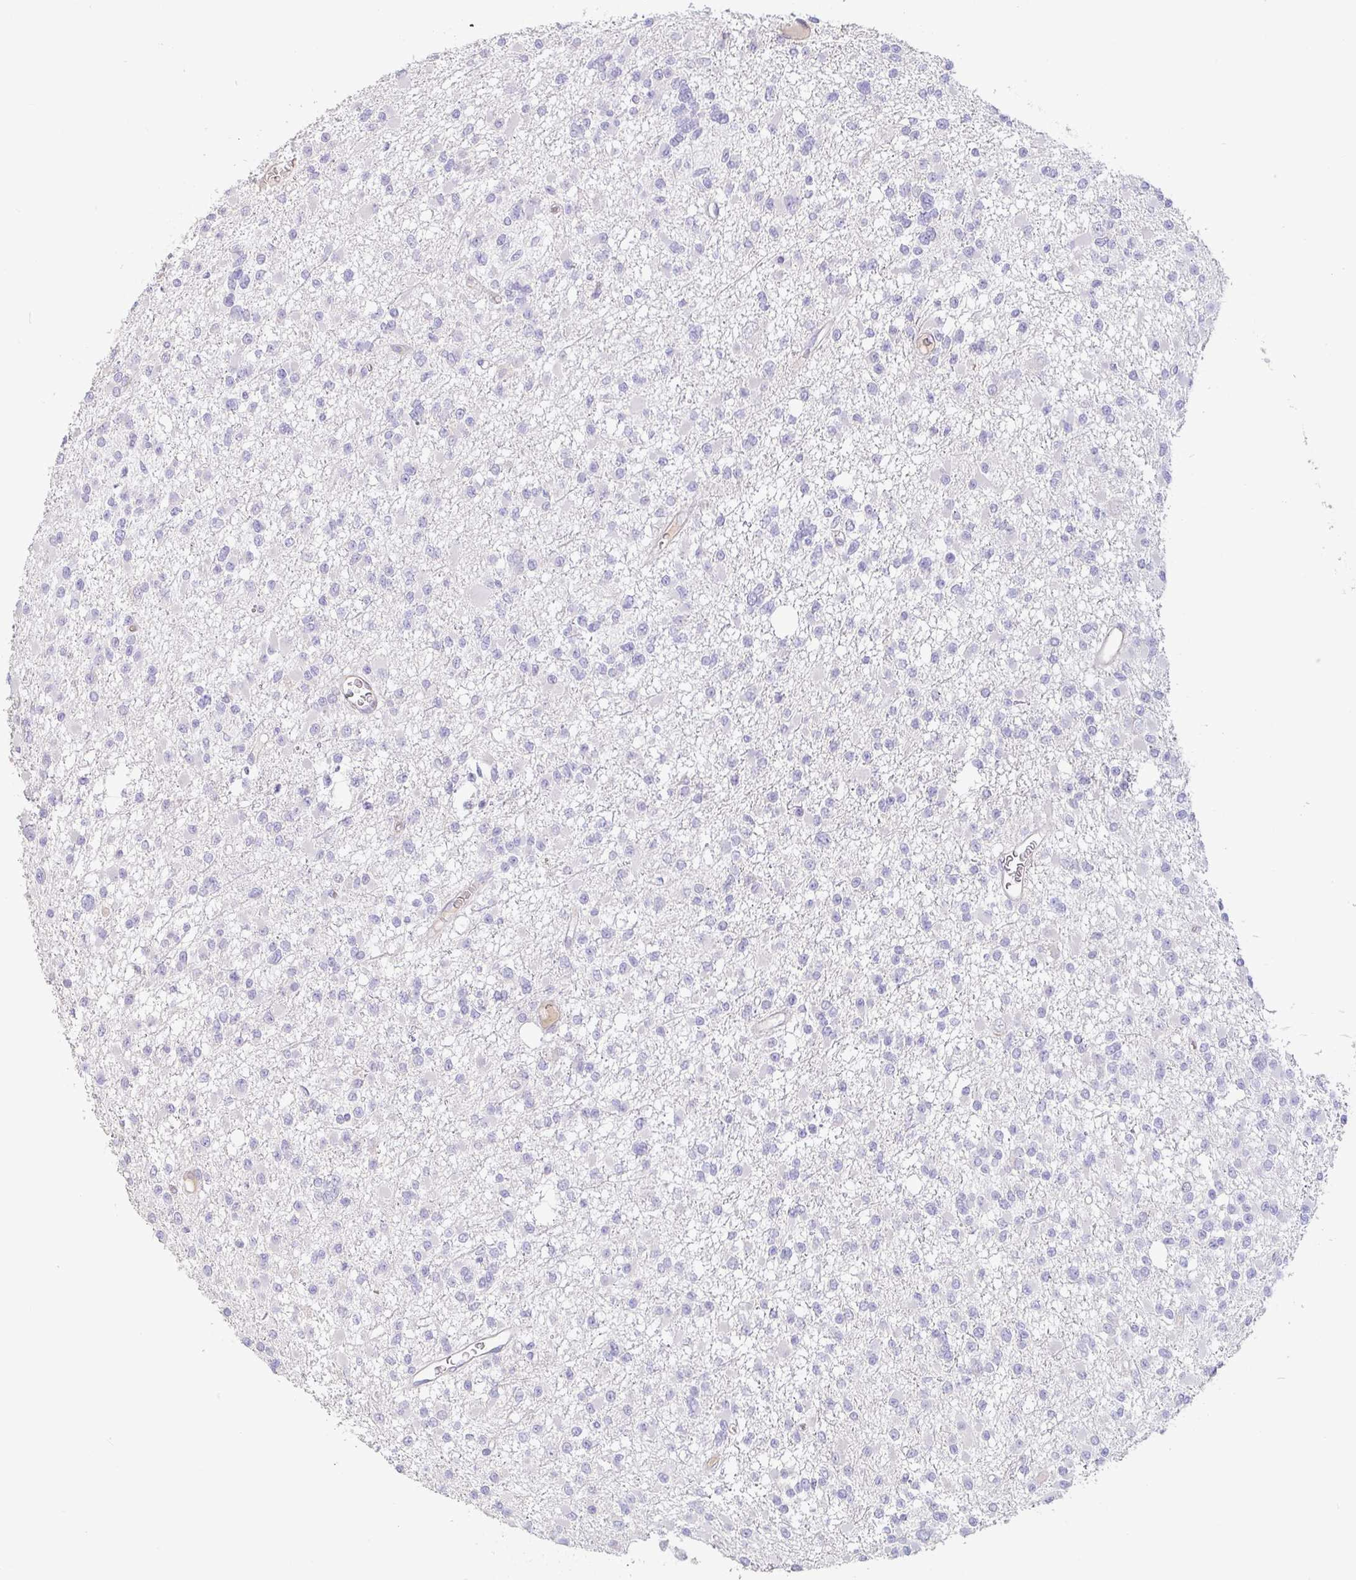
{"staining": {"intensity": "negative", "quantity": "none", "location": "none"}, "tissue": "glioma", "cell_type": "Tumor cells", "image_type": "cancer", "snomed": [{"axis": "morphology", "description": "Glioma, malignant, Low grade"}, {"axis": "topography", "description": "Brain"}], "caption": "Histopathology image shows no significant protein positivity in tumor cells of malignant glioma (low-grade).", "gene": "PYGM", "patient": {"sex": "female", "age": 22}}